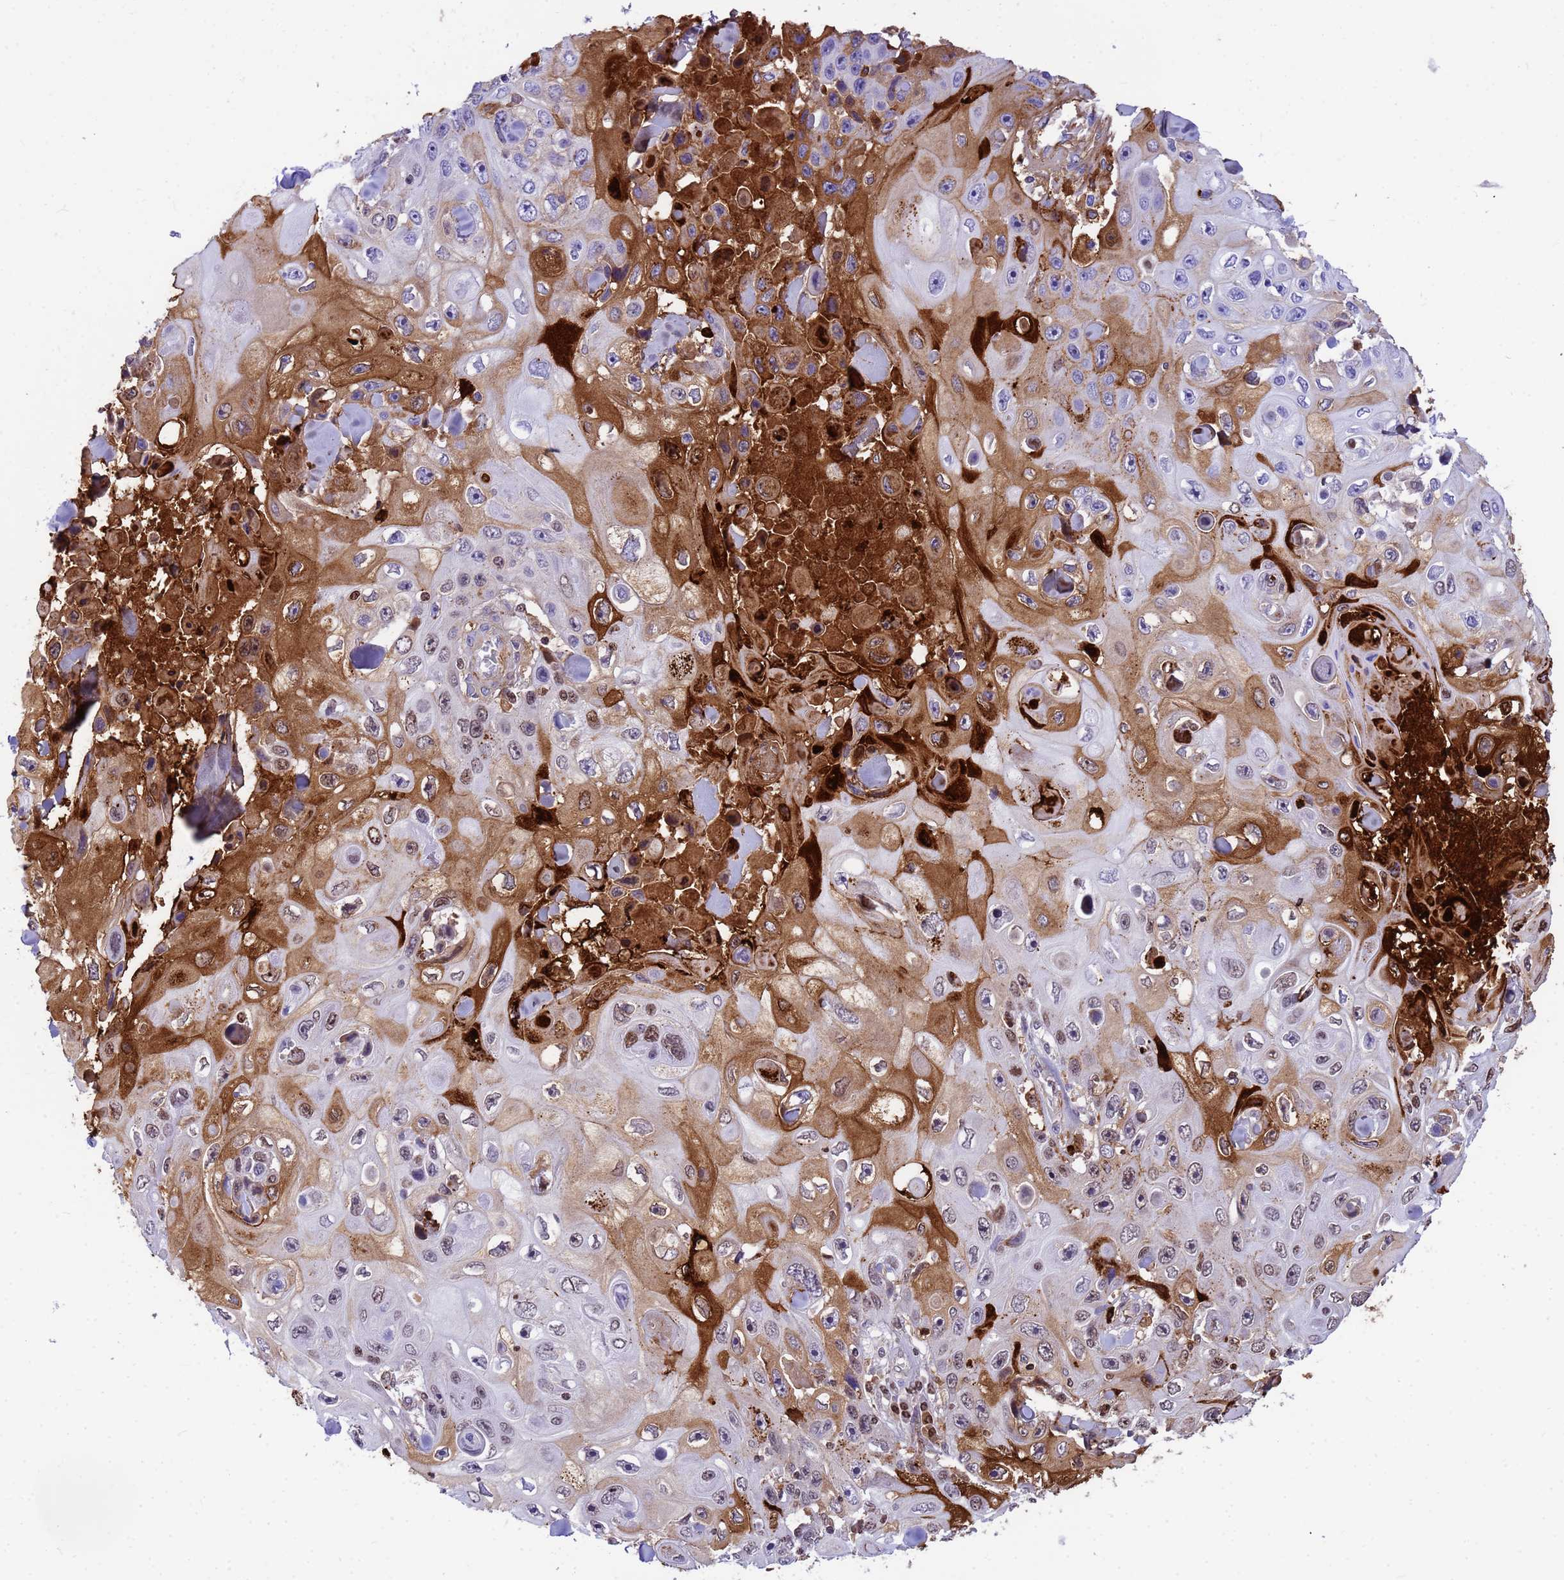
{"staining": {"intensity": "moderate", "quantity": "<25%", "location": "cytoplasmic/membranous,nuclear"}, "tissue": "skin cancer", "cell_type": "Tumor cells", "image_type": "cancer", "snomed": [{"axis": "morphology", "description": "Squamous cell carcinoma, NOS"}, {"axis": "topography", "description": "Skin"}], "caption": "Protein staining of skin cancer tissue displays moderate cytoplasmic/membranous and nuclear positivity in about <25% of tumor cells.", "gene": "ORM1", "patient": {"sex": "male", "age": 82}}